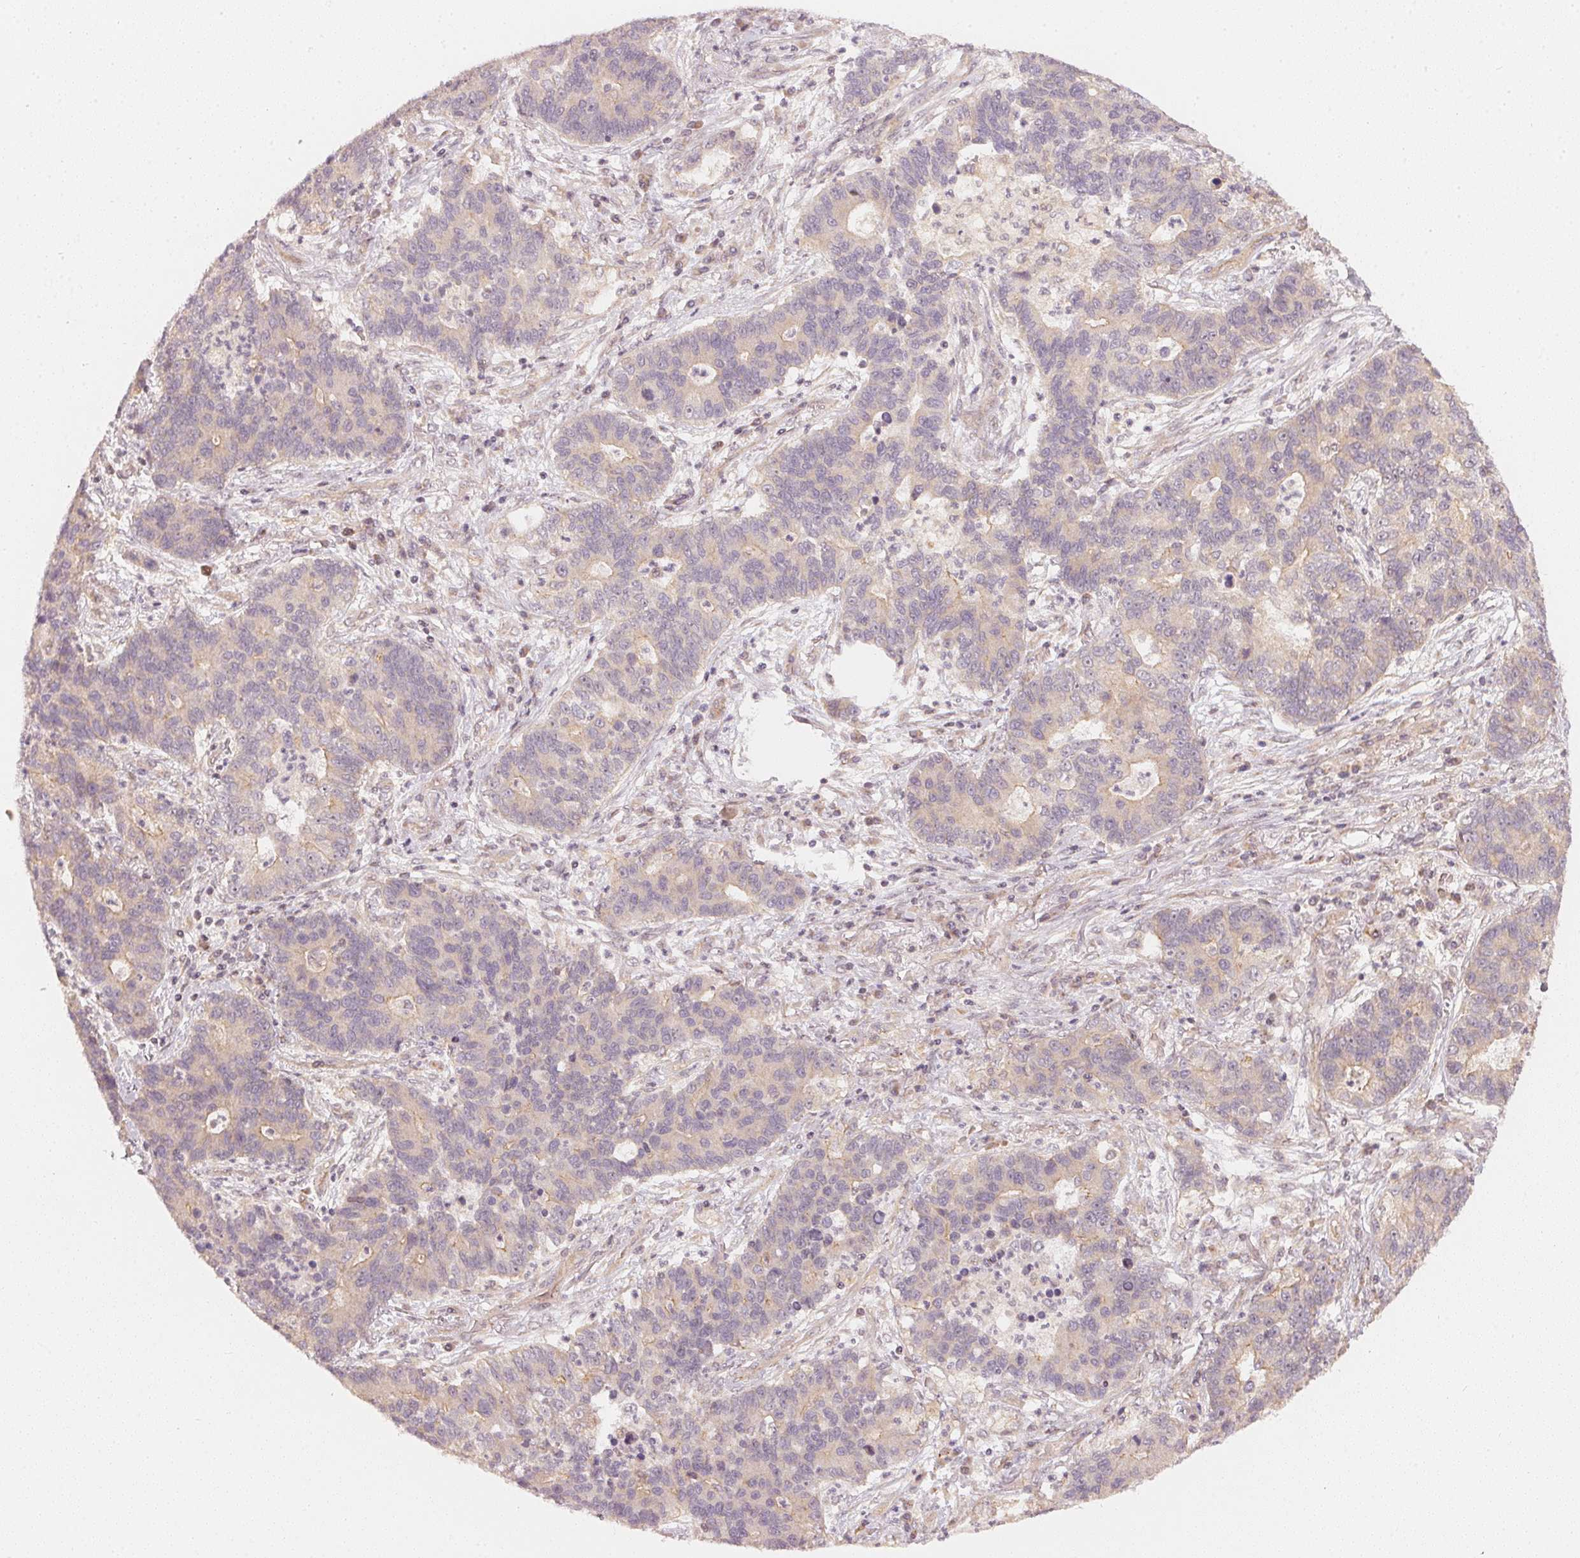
{"staining": {"intensity": "weak", "quantity": "<25%", "location": "cytoplasmic/membranous"}, "tissue": "lung cancer", "cell_type": "Tumor cells", "image_type": "cancer", "snomed": [{"axis": "morphology", "description": "Adenocarcinoma, NOS"}, {"axis": "topography", "description": "Lung"}], "caption": "This image is of lung cancer stained with immunohistochemistry (IHC) to label a protein in brown with the nuclei are counter-stained blue. There is no positivity in tumor cells.", "gene": "WDR54", "patient": {"sex": "female", "age": 57}}